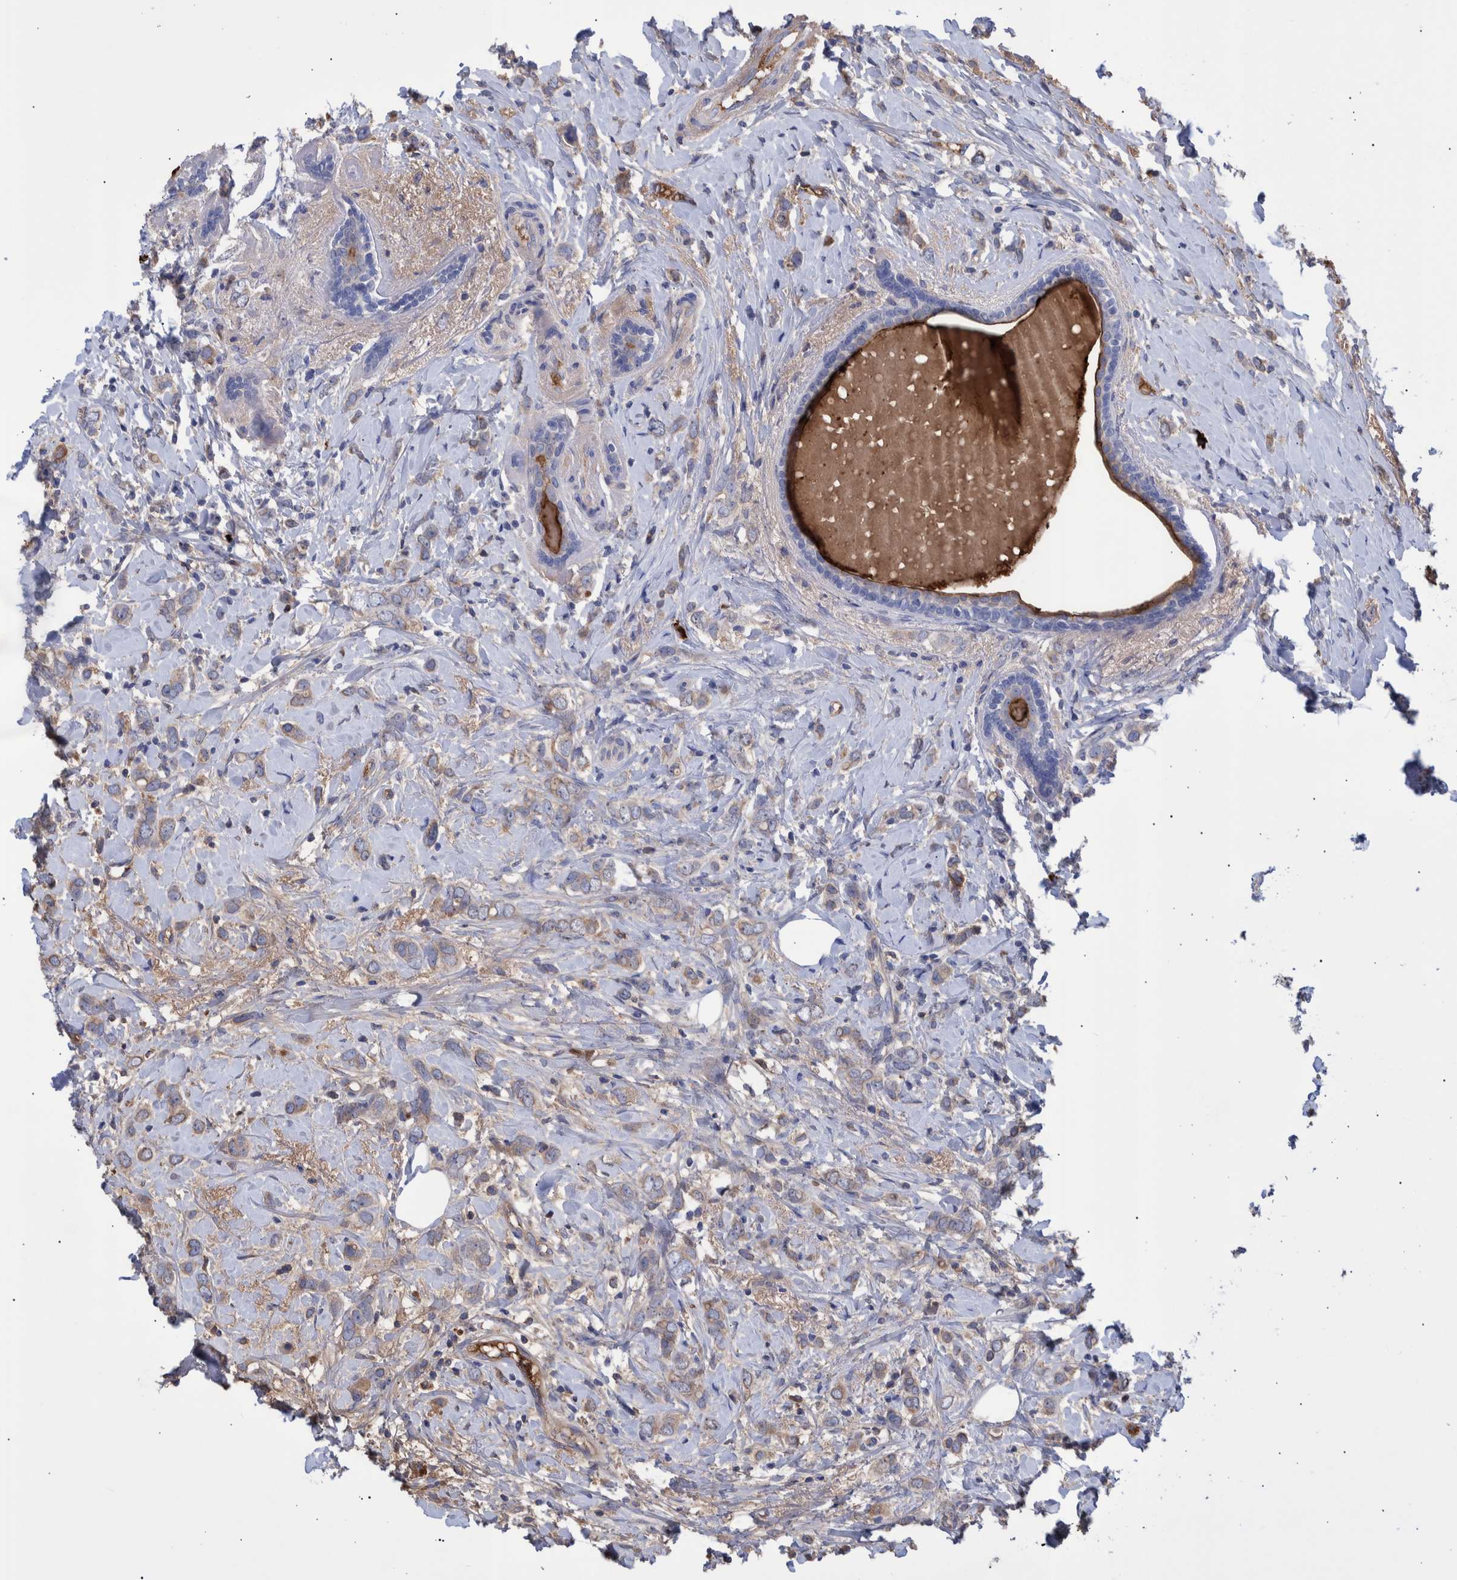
{"staining": {"intensity": "weak", "quantity": "25%-75%", "location": "cytoplasmic/membranous"}, "tissue": "breast cancer", "cell_type": "Tumor cells", "image_type": "cancer", "snomed": [{"axis": "morphology", "description": "Normal tissue, NOS"}, {"axis": "morphology", "description": "Lobular carcinoma"}, {"axis": "topography", "description": "Breast"}], "caption": "This is a micrograph of IHC staining of lobular carcinoma (breast), which shows weak positivity in the cytoplasmic/membranous of tumor cells.", "gene": "DLL4", "patient": {"sex": "female", "age": 47}}